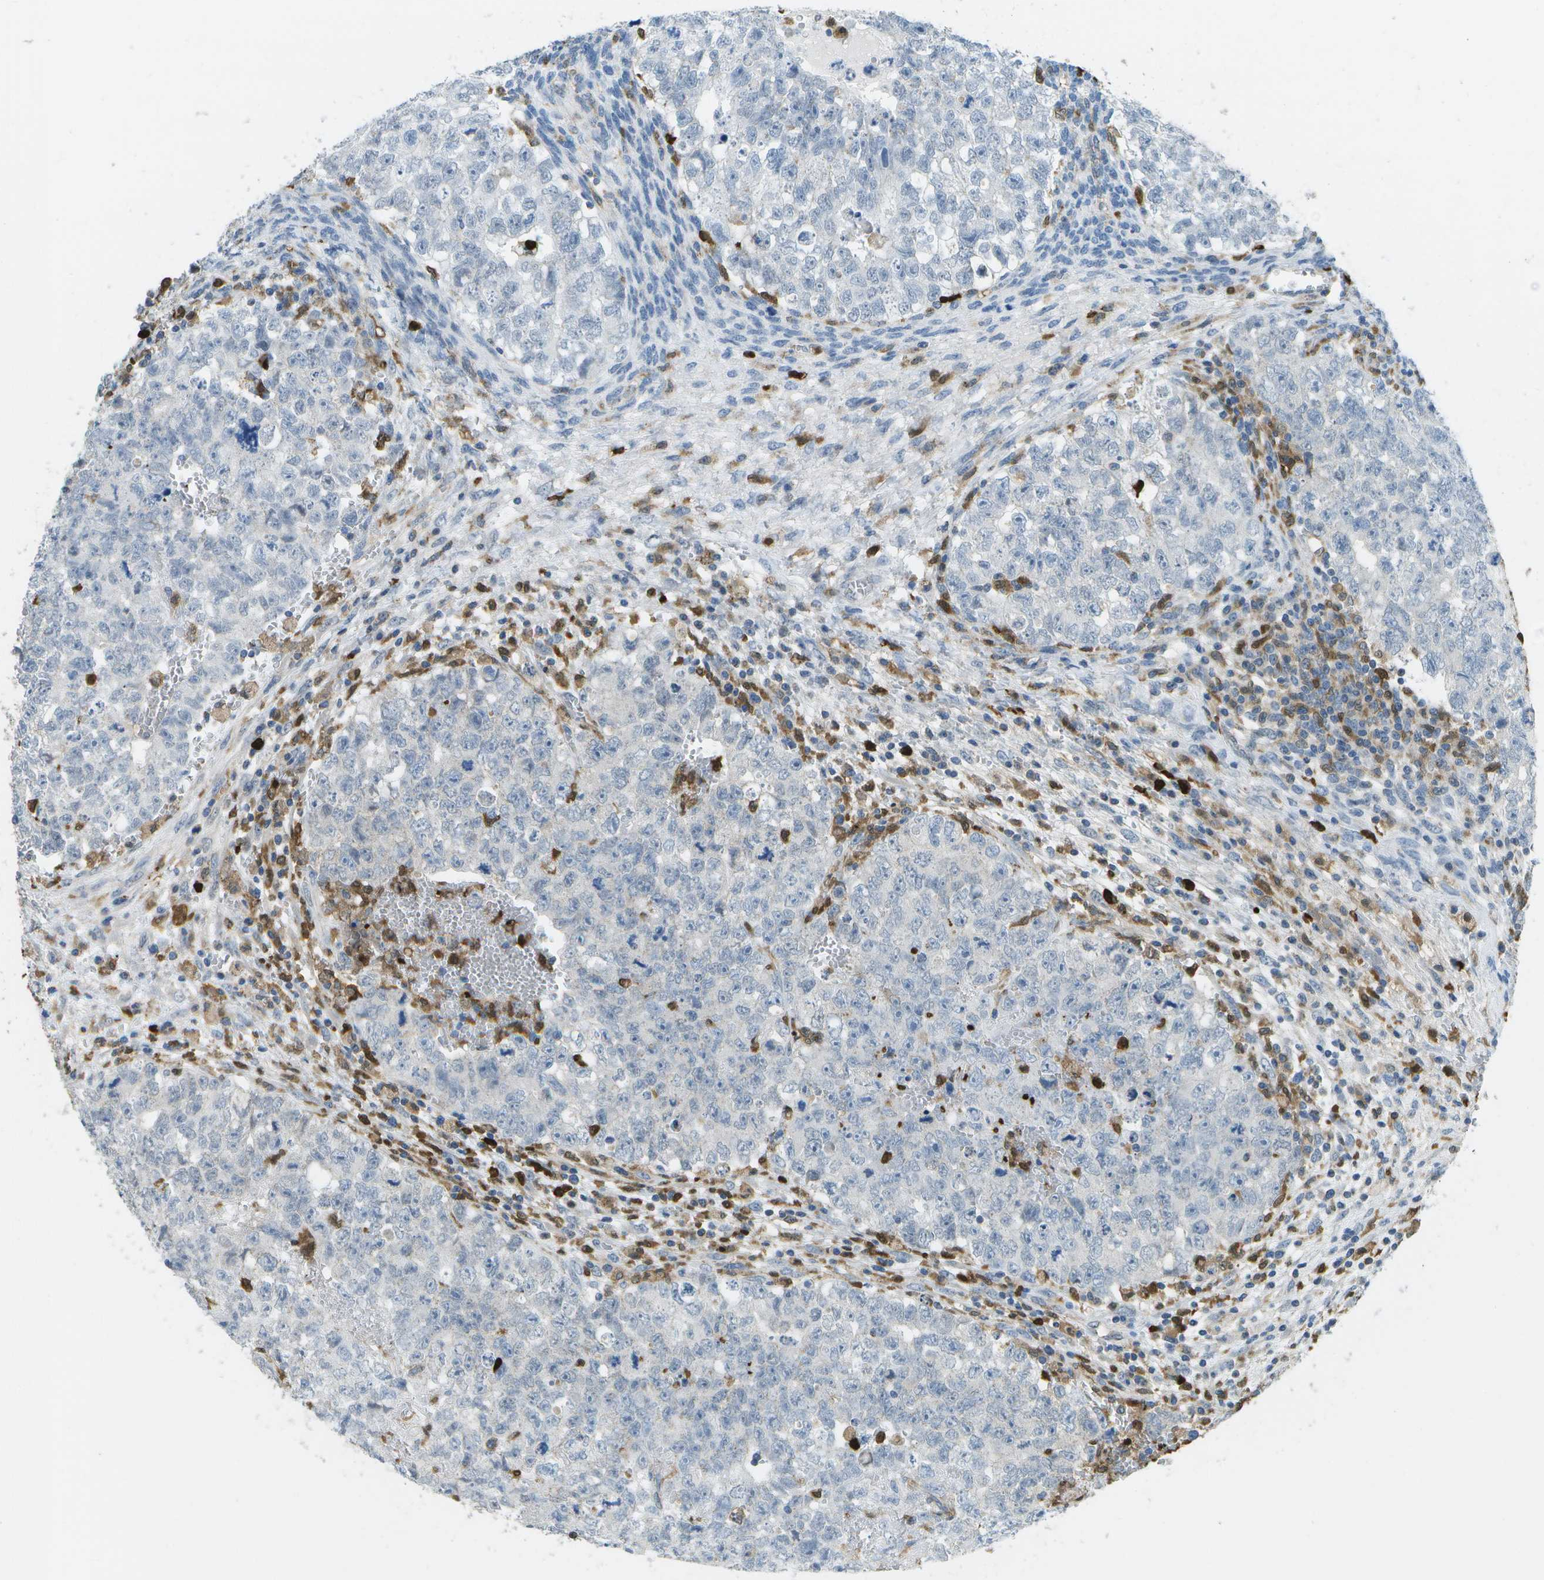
{"staining": {"intensity": "negative", "quantity": "none", "location": "none"}, "tissue": "testis cancer", "cell_type": "Tumor cells", "image_type": "cancer", "snomed": [{"axis": "morphology", "description": "Seminoma, NOS"}, {"axis": "morphology", "description": "Carcinoma, Embryonal, NOS"}, {"axis": "topography", "description": "Testis"}], "caption": "Testis cancer (embryonal carcinoma) stained for a protein using IHC exhibits no staining tumor cells.", "gene": "CACHD1", "patient": {"sex": "male", "age": 38}}